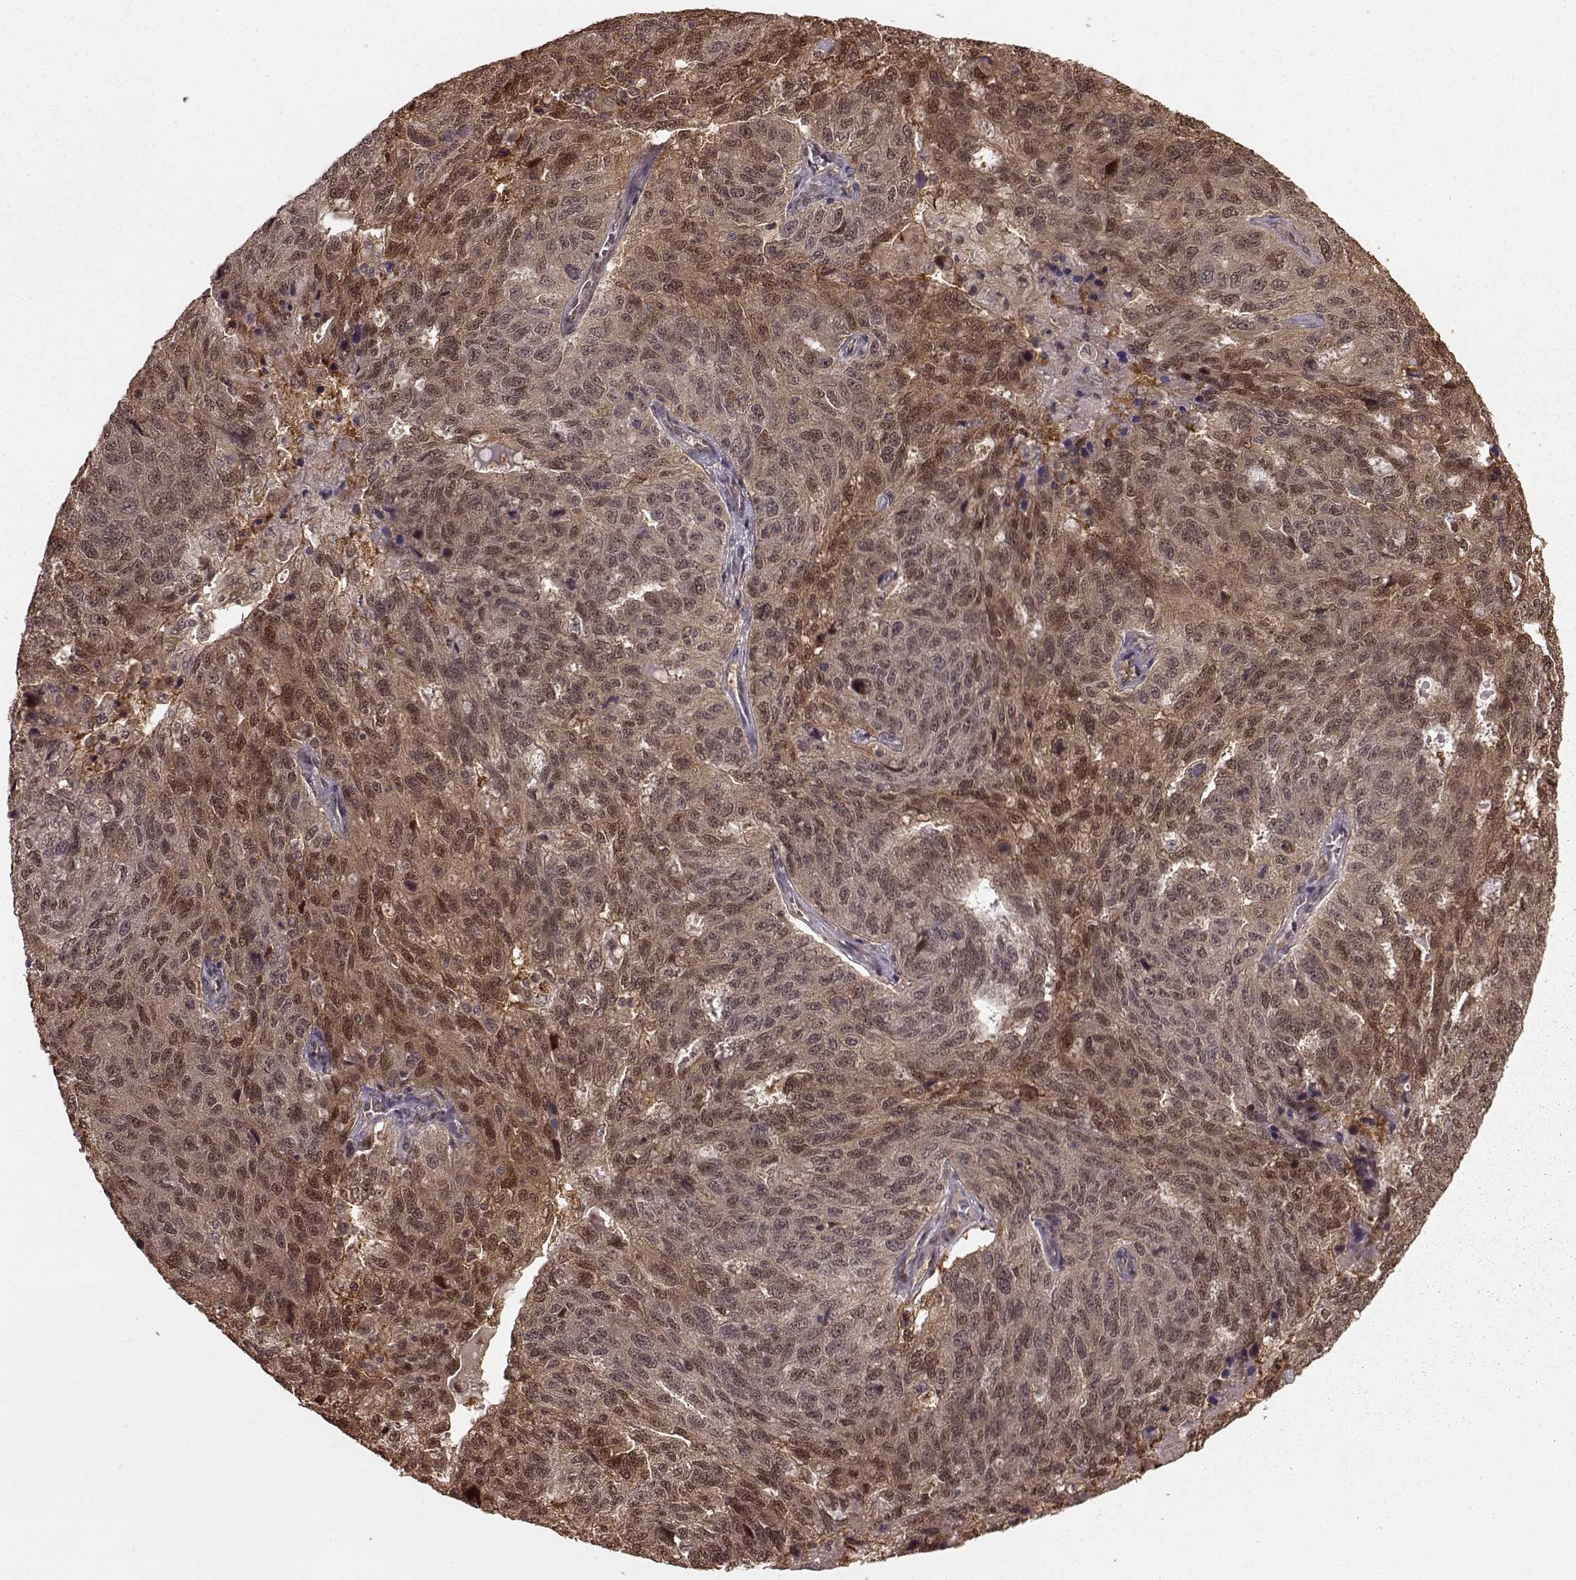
{"staining": {"intensity": "moderate", "quantity": "25%-75%", "location": "cytoplasmic/membranous,nuclear"}, "tissue": "ovarian cancer", "cell_type": "Tumor cells", "image_type": "cancer", "snomed": [{"axis": "morphology", "description": "Cystadenocarcinoma, serous, NOS"}, {"axis": "topography", "description": "Ovary"}], "caption": "Ovarian cancer (serous cystadenocarcinoma) stained for a protein reveals moderate cytoplasmic/membranous and nuclear positivity in tumor cells.", "gene": "GSS", "patient": {"sex": "female", "age": 71}}